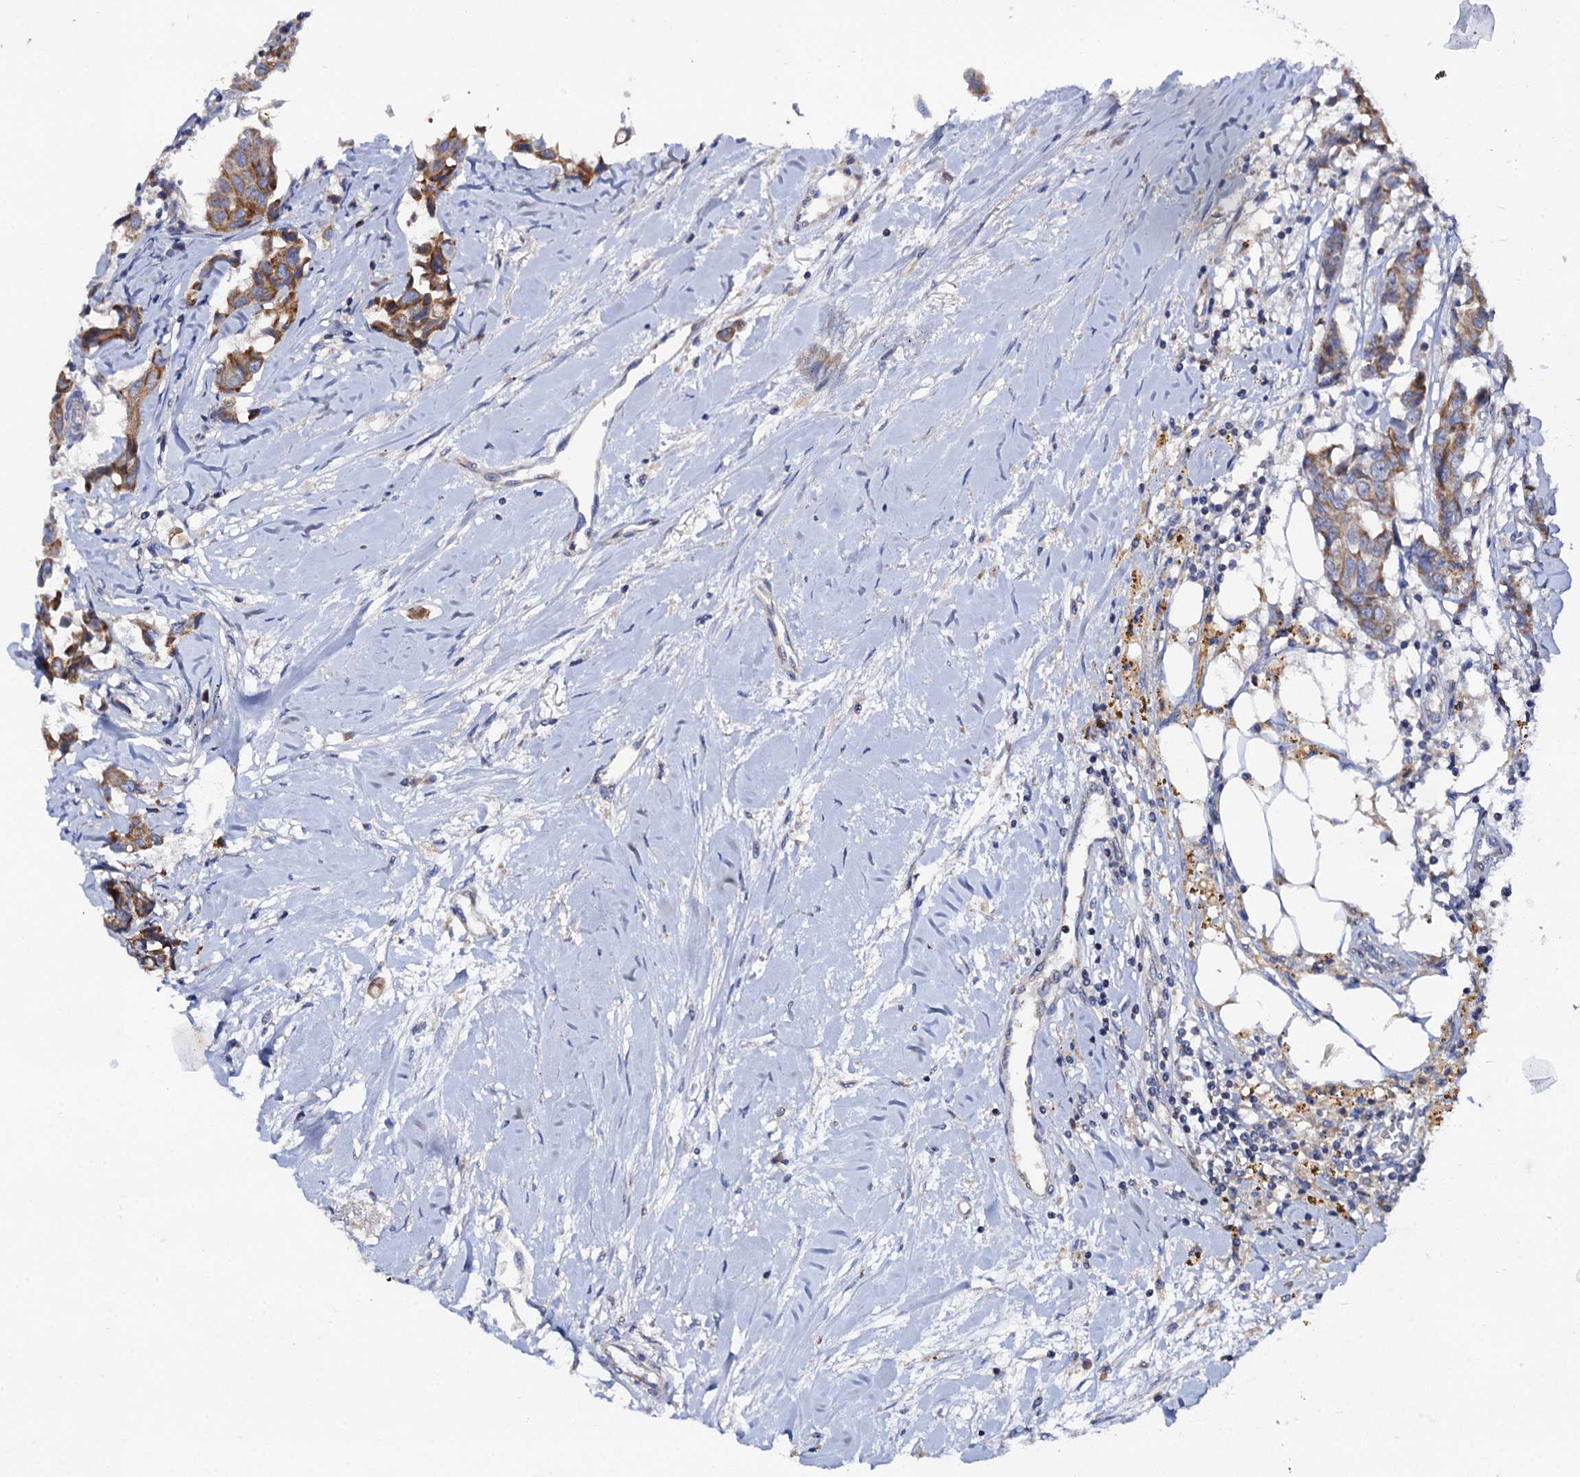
{"staining": {"intensity": "moderate", "quantity": "25%-75%", "location": "cytoplasmic/membranous"}, "tissue": "breast cancer", "cell_type": "Tumor cells", "image_type": "cancer", "snomed": [{"axis": "morphology", "description": "Duct carcinoma"}, {"axis": "topography", "description": "Breast"}], "caption": "IHC (DAB) staining of human intraductal carcinoma (breast) reveals moderate cytoplasmic/membranous protein expression in approximately 25%-75% of tumor cells. (Brightfield microscopy of DAB IHC at high magnification).", "gene": "MRPL48", "patient": {"sex": "female", "age": 80}}